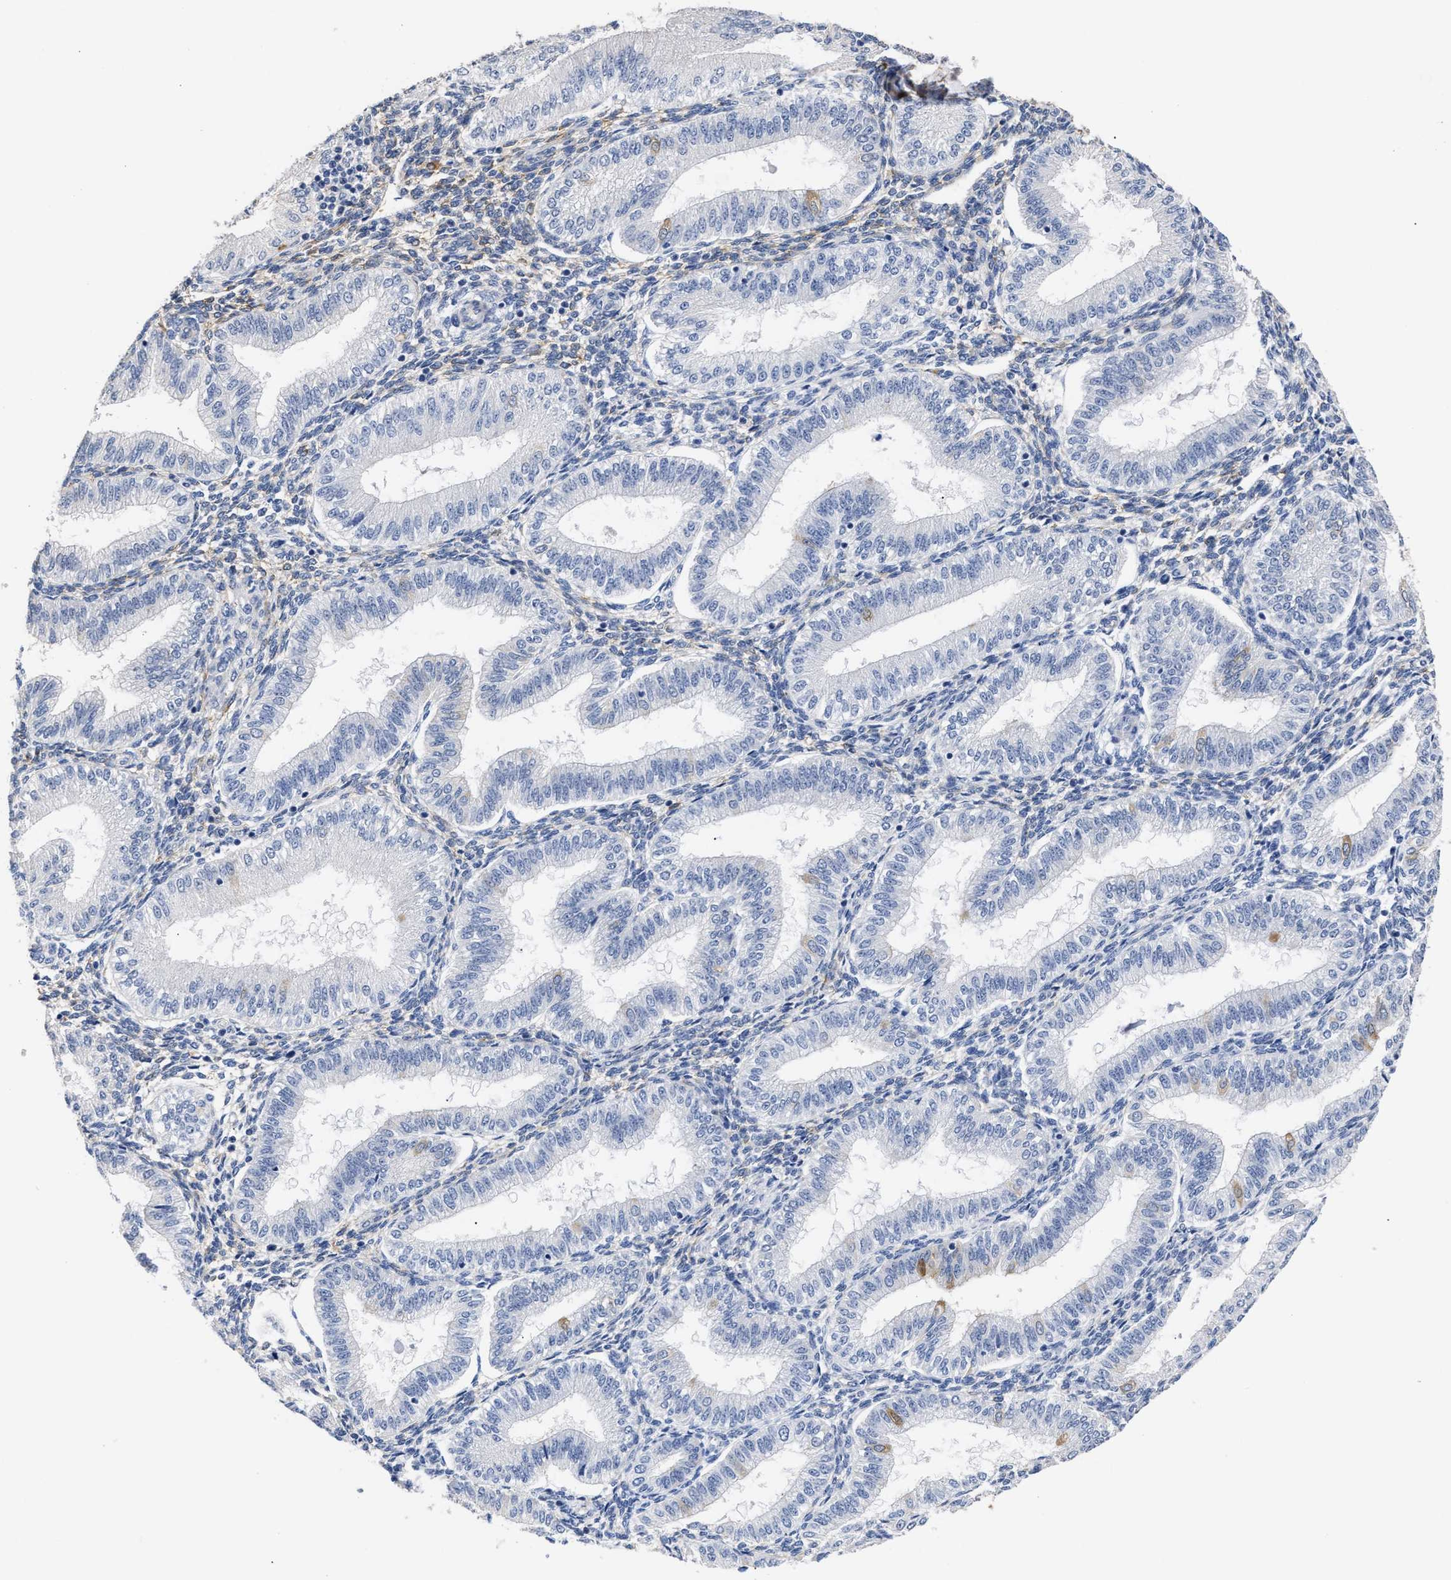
{"staining": {"intensity": "negative", "quantity": "none", "location": "none"}, "tissue": "endometrium", "cell_type": "Cells in endometrial stroma", "image_type": "normal", "snomed": [{"axis": "morphology", "description": "Normal tissue, NOS"}, {"axis": "topography", "description": "Endometrium"}], "caption": "Image shows no protein positivity in cells in endometrial stroma of normal endometrium.", "gene": "AHNAK2", "patient": {"sex": "female", "age": 39}}